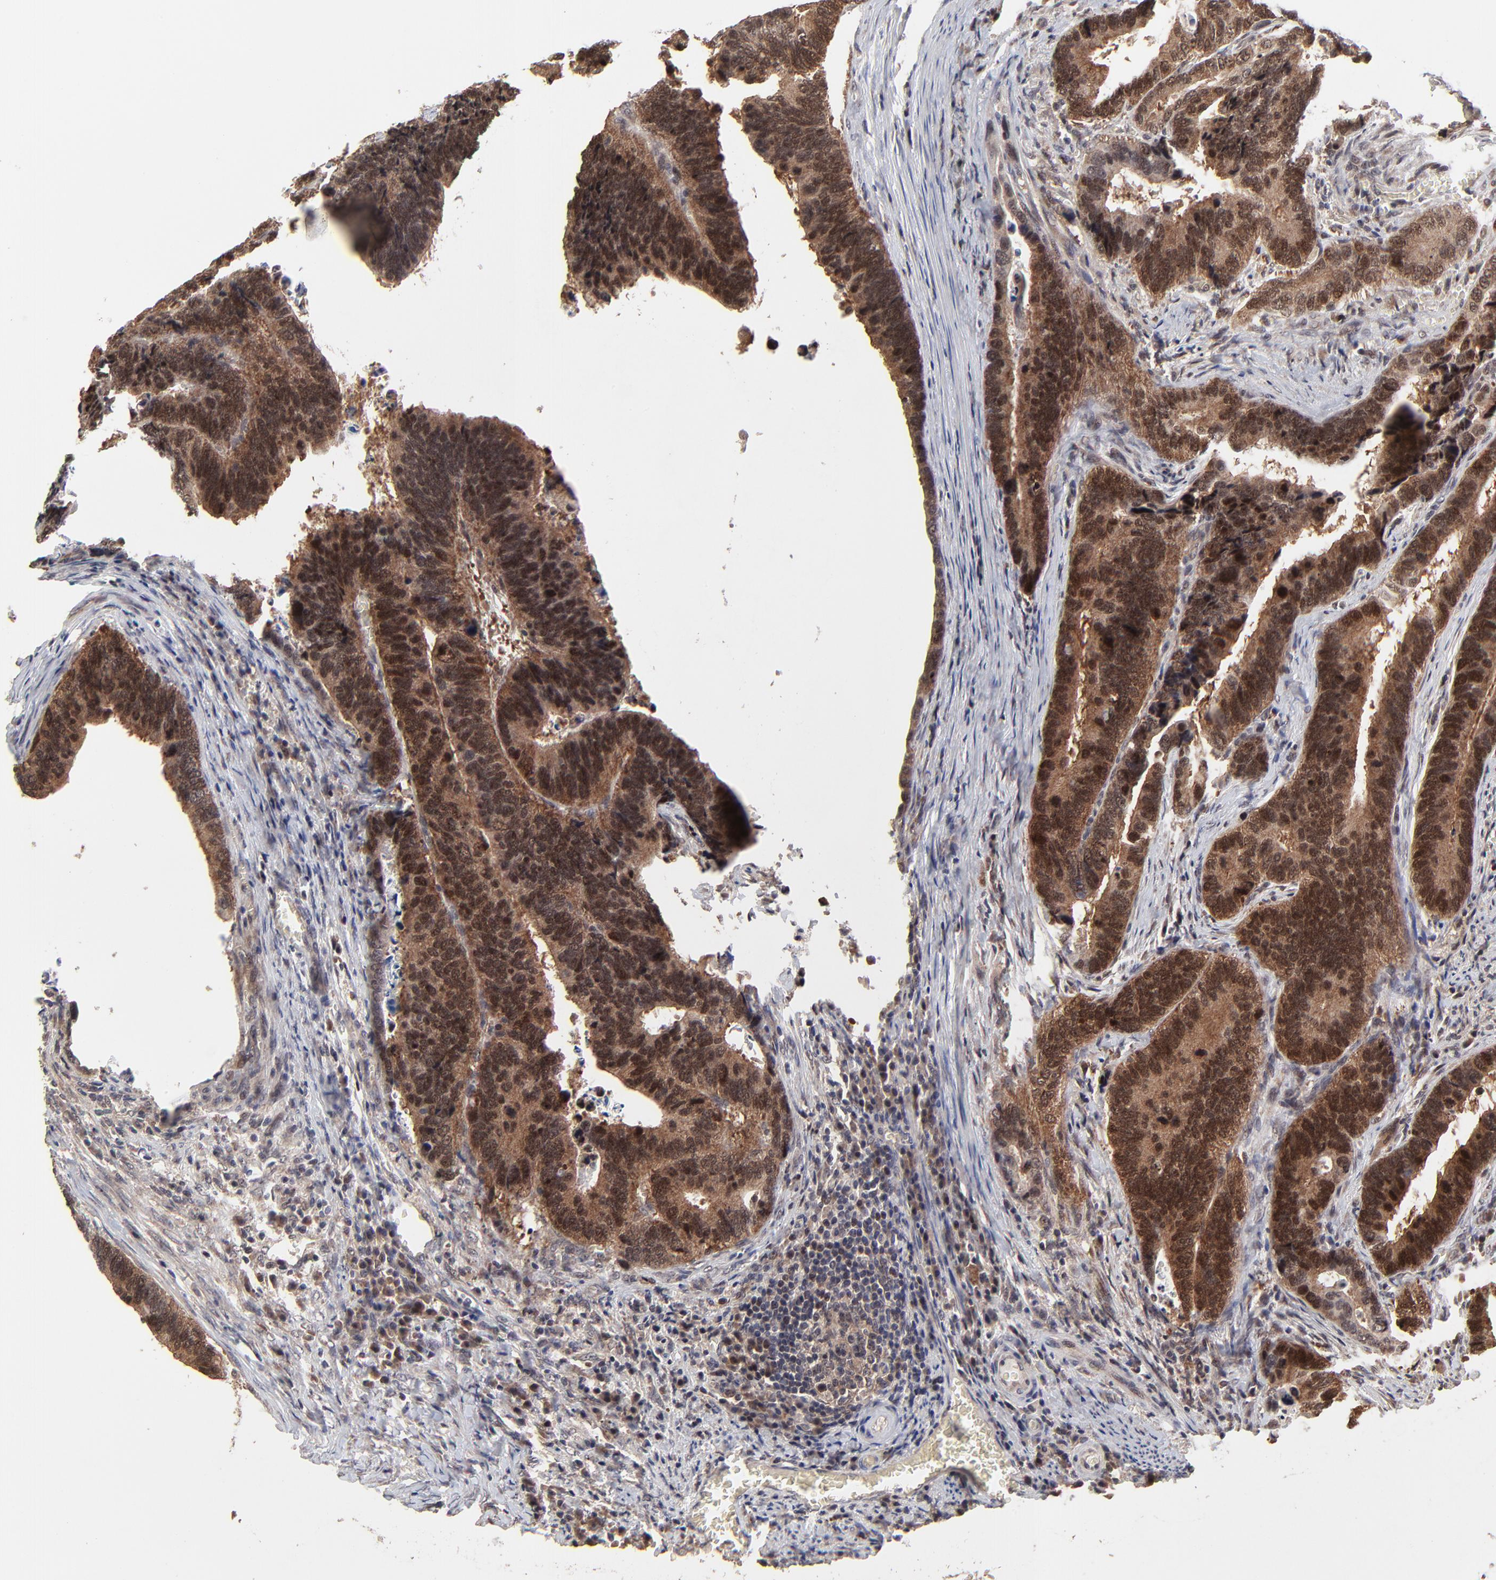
{"staining": {"intensity": "strong", "quantity": ">75%", "location": "cytoplasmic/membranous,nuclear"}, "tissue": "colorectal cancer", "cell_type": "Tumor cells", "image_type": "cancer", "snomed": [{"axis": "morphology", "description": "Adenocarcinoma, NOS"}, {"axis": "topography", "description": "Colon"}], "caption": "Adenocarcinoma (colorectal) was stained to show a protein in brown. There is high levels of strong cytoplasmic/membranous and nuclear expression in about >75% of tumor cells.", "gene": "FRMD8", "patient": {"sex": "male", "age": 72}}